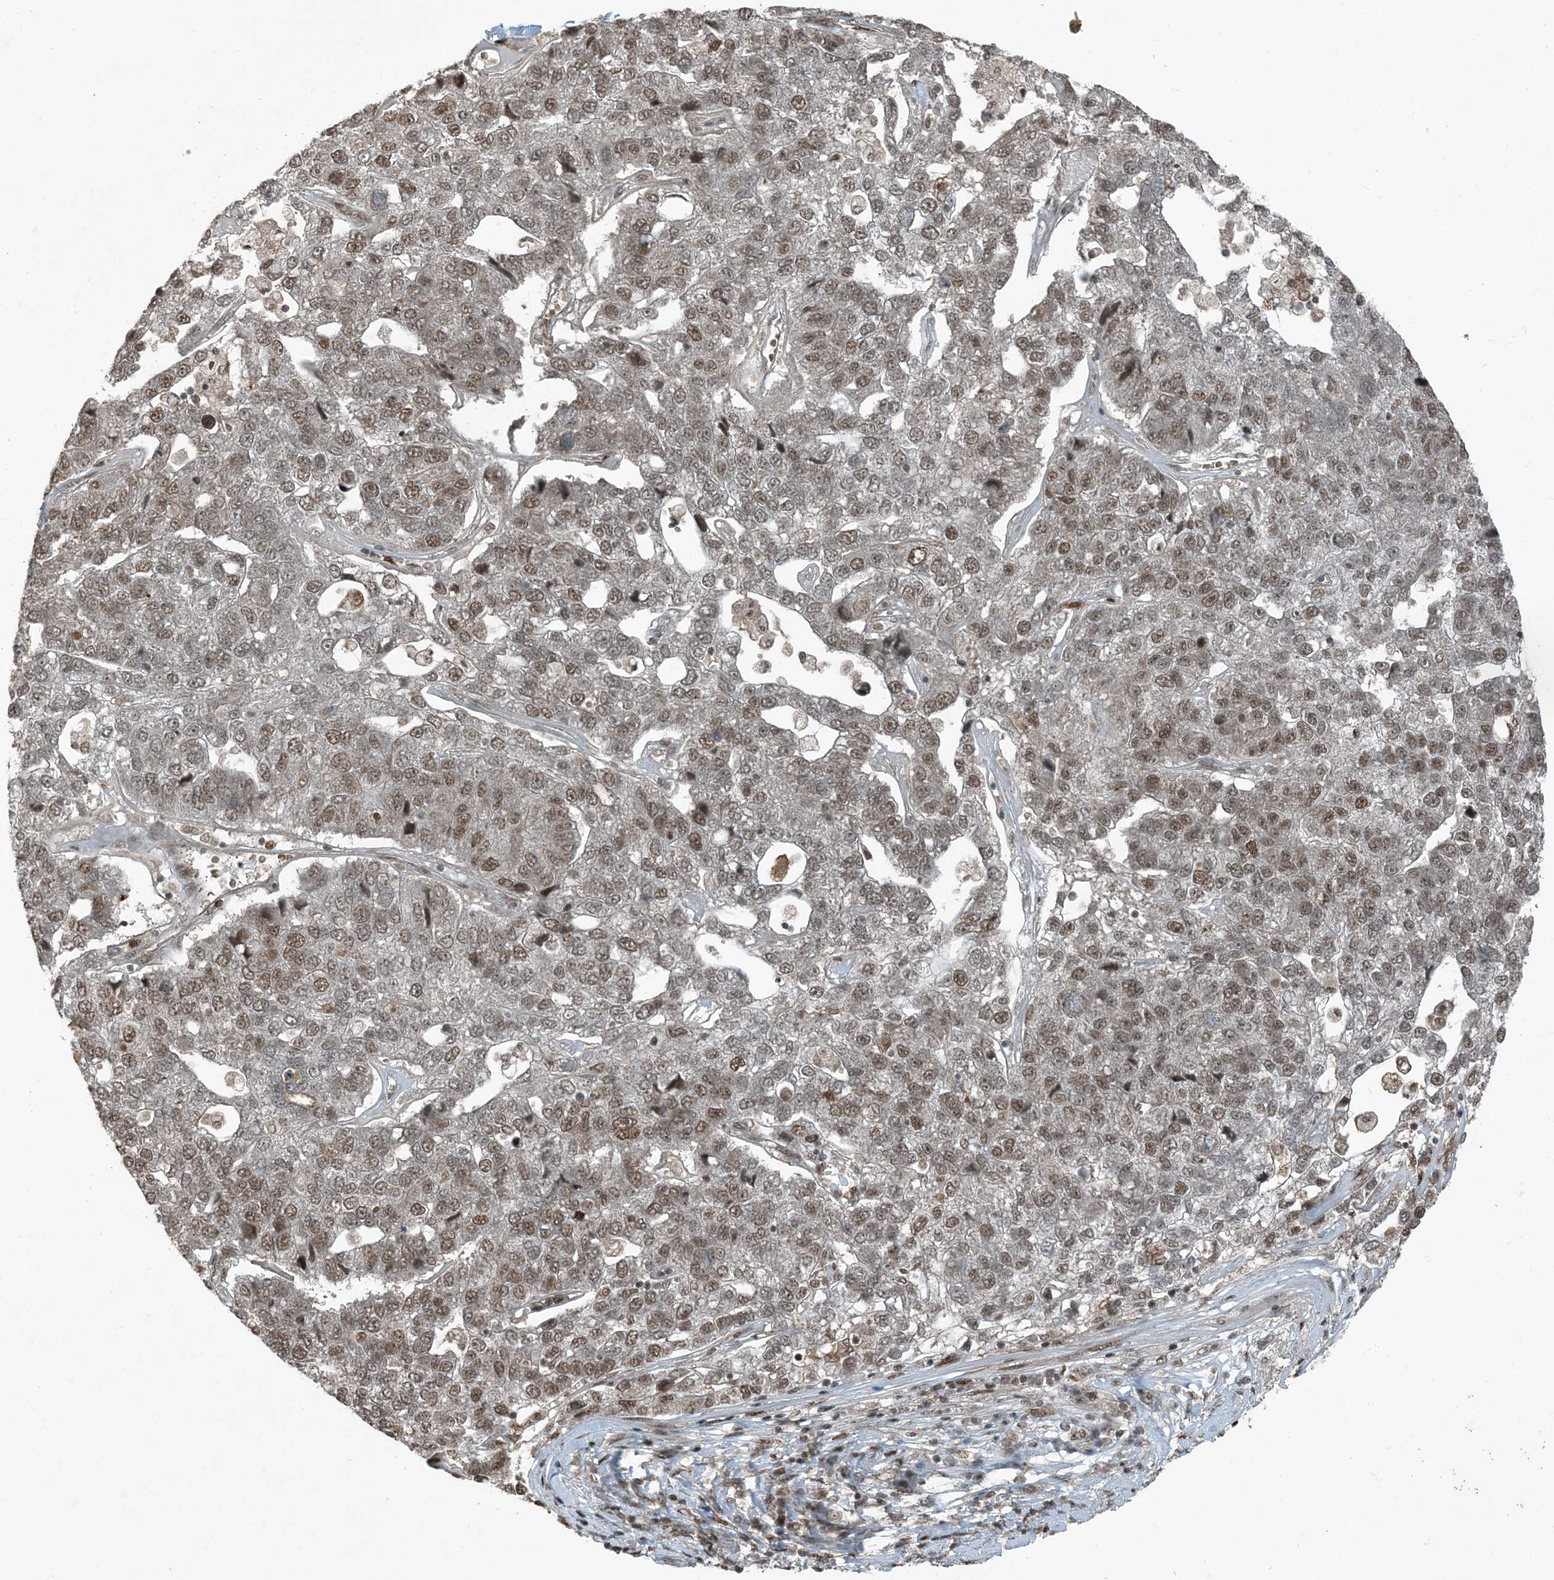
{"staining": {"intensity": "moderate", "quantity": ">75%", "location": "nuclear"}, "tissue": "pancreatic cancer", "cell_type": "Tumor cells", "image_type": "cancer", "snomed": [{"axis": "morphology", "description": "Adenocarcinoma, NOS"}, {"axis": "topography", "description": "Pancreas"}], "caption": "Pancreatic cancer stained for a protein displays moderate nuclear positivity in tumor cells. The protein of interest is shown in brown color, while the nuclei are stained blue.", "gene": "TRAPPC12", "patient": {"sex": "female", "age": 61}}